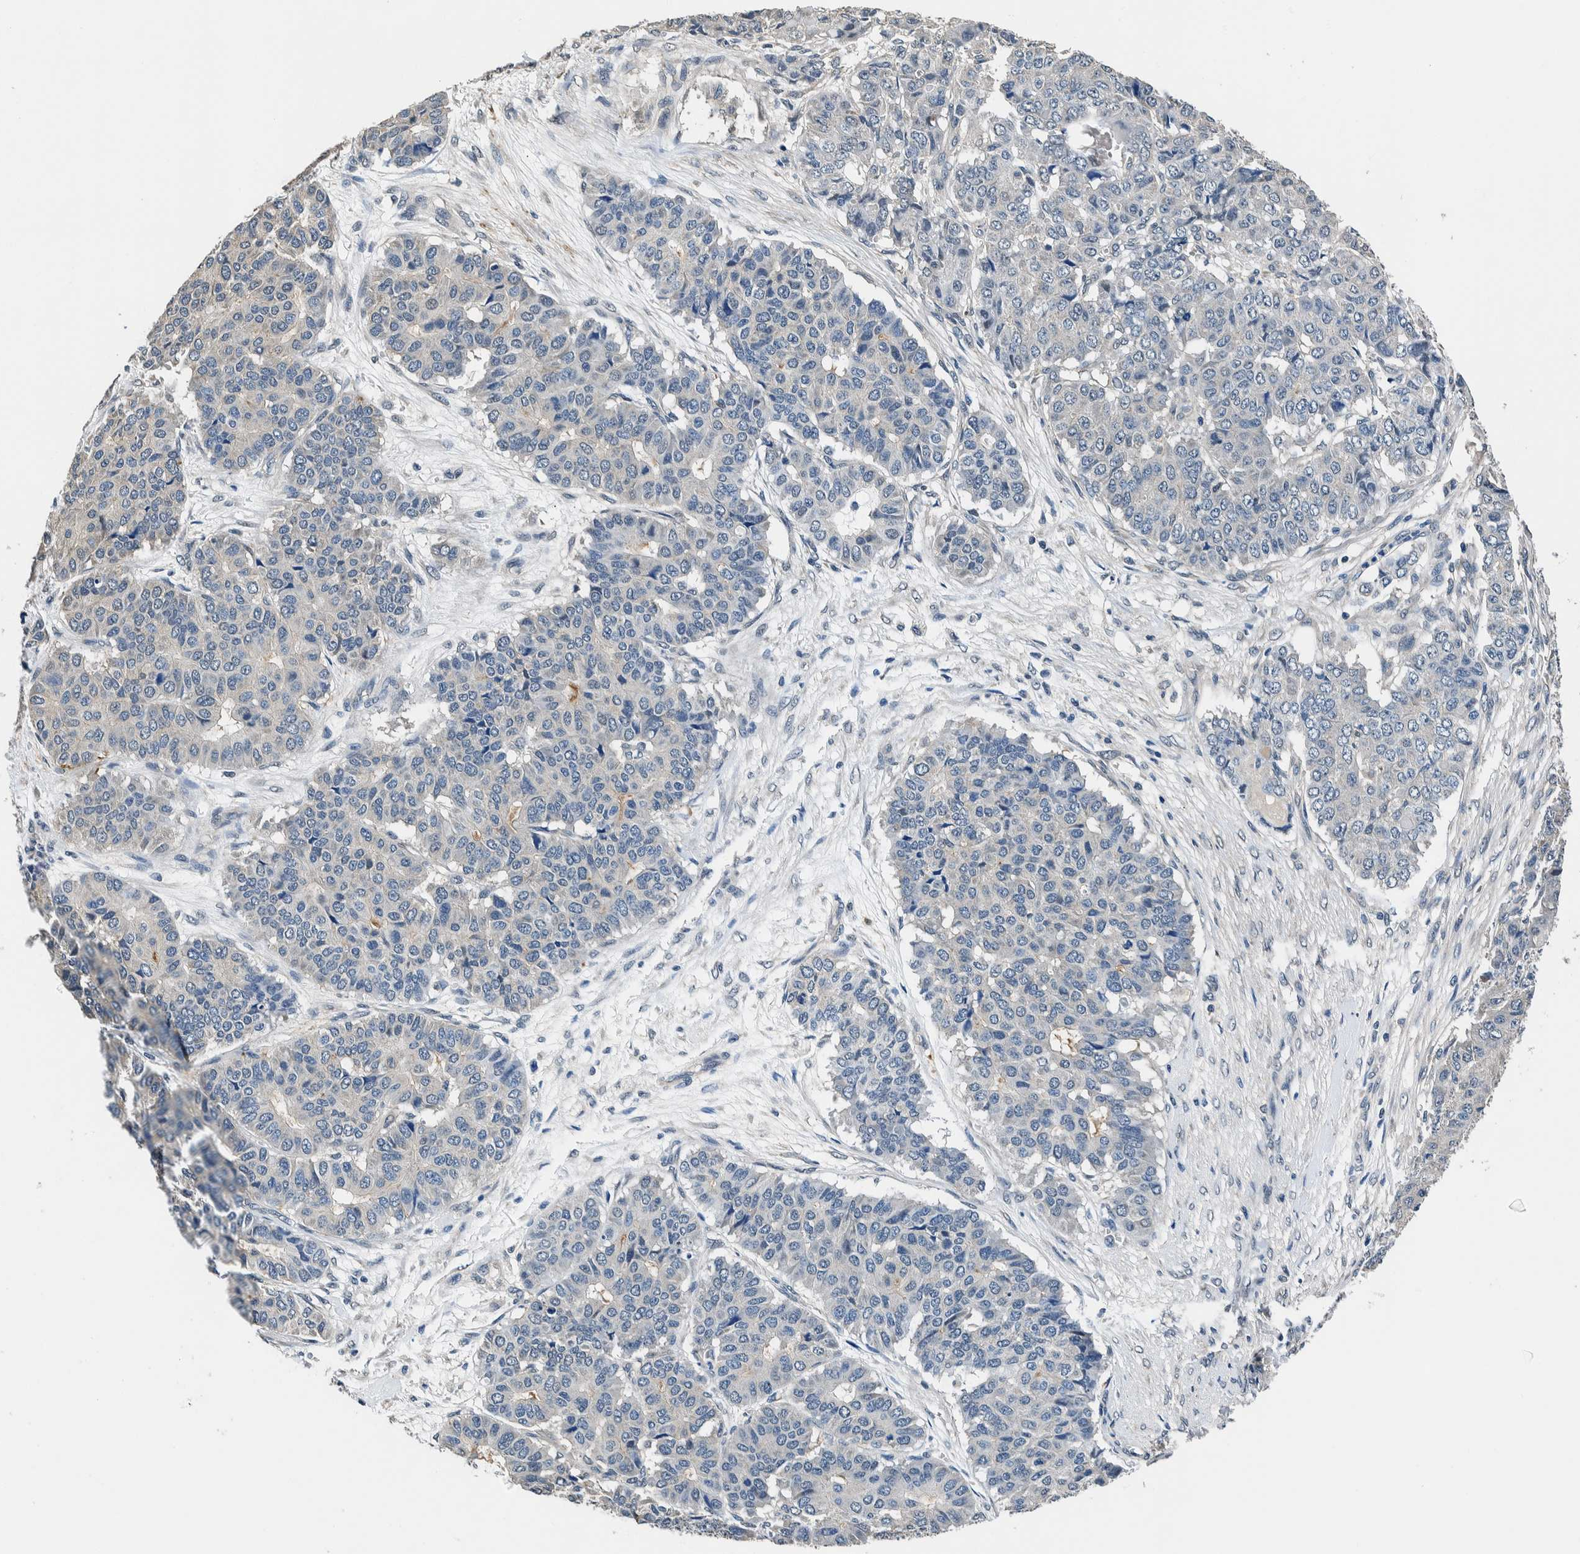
{"staining": {"intensity": "negative", "quantity": "none", "location": "none"}, "tissue": "pancreatic cancer", "cell_type": "Tumor cells", "image_type": "cancer", "snomed": [{"axis": "morphology", "description": "Adenocarcinoma, NOS"}, {"axis": "topography", "description": "Pancreas"}], "caption": "Immunohistochemistry (IHC) of pancreatic adenocarcinoma shows no positivity in tumor cells.", "gene": "NIBAN2", "patient": {"sex": "male", "age": 50}}